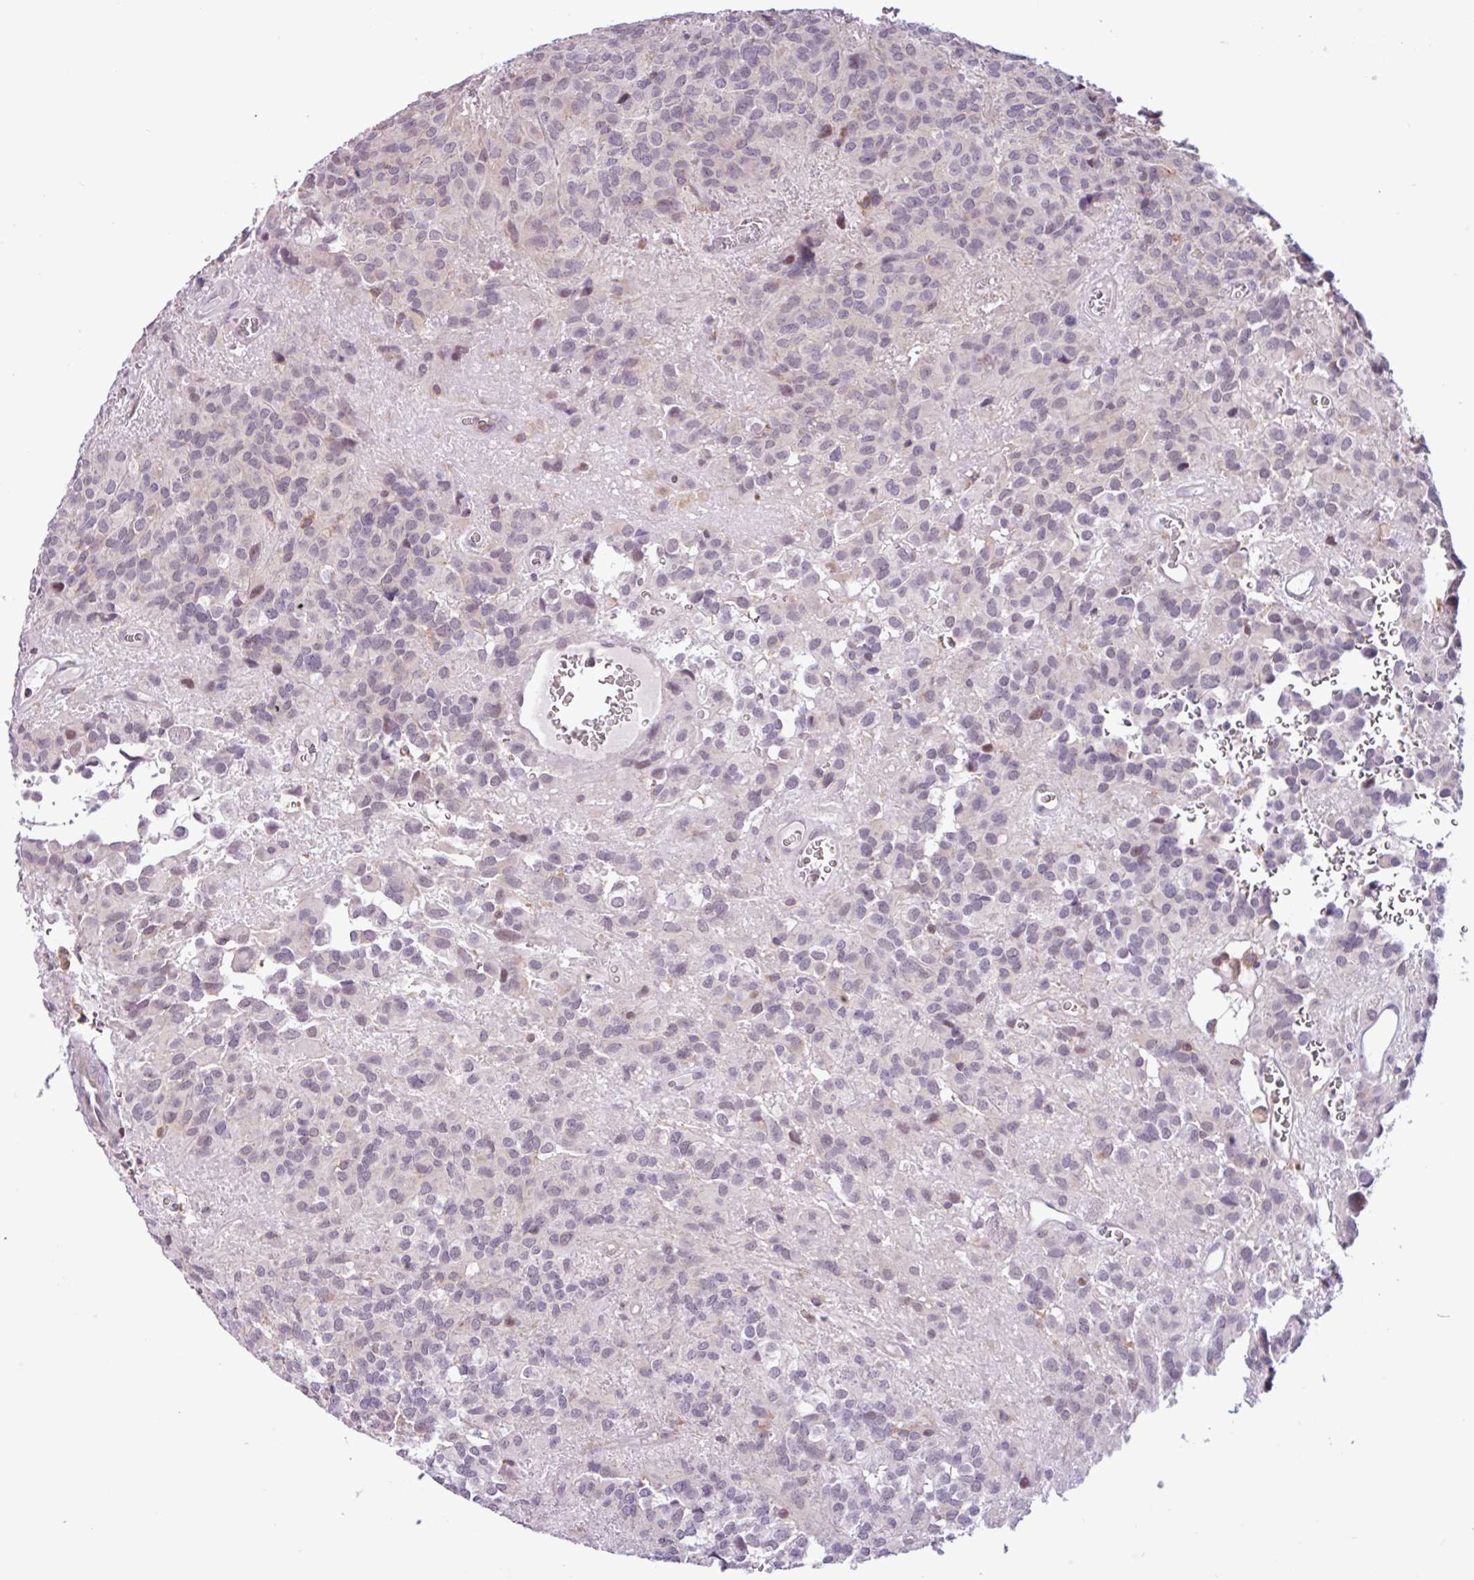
{"staining": {"intensity": "weak", "quantity": "<25%", "location": "nuclear"}, "tissue": "glioma", "cell_type": "Tumor cells", "image_type": "cancer", "snomed": [{"axis": "morphology", "description": "Glioma, malignant, Low grade"}, {"axis": "topography", "description": "Brain"}], "caption": "Protein analysis of glioma shows no significant positivity in tumor cells. The staining was performed using DAB to visualize the protein expression in brown, while the nuclei were stained in blue with hematoxylin (Magnification: 20x).", "gene": "ACTR3", "patient": {"sex": "male", "age": 56}}